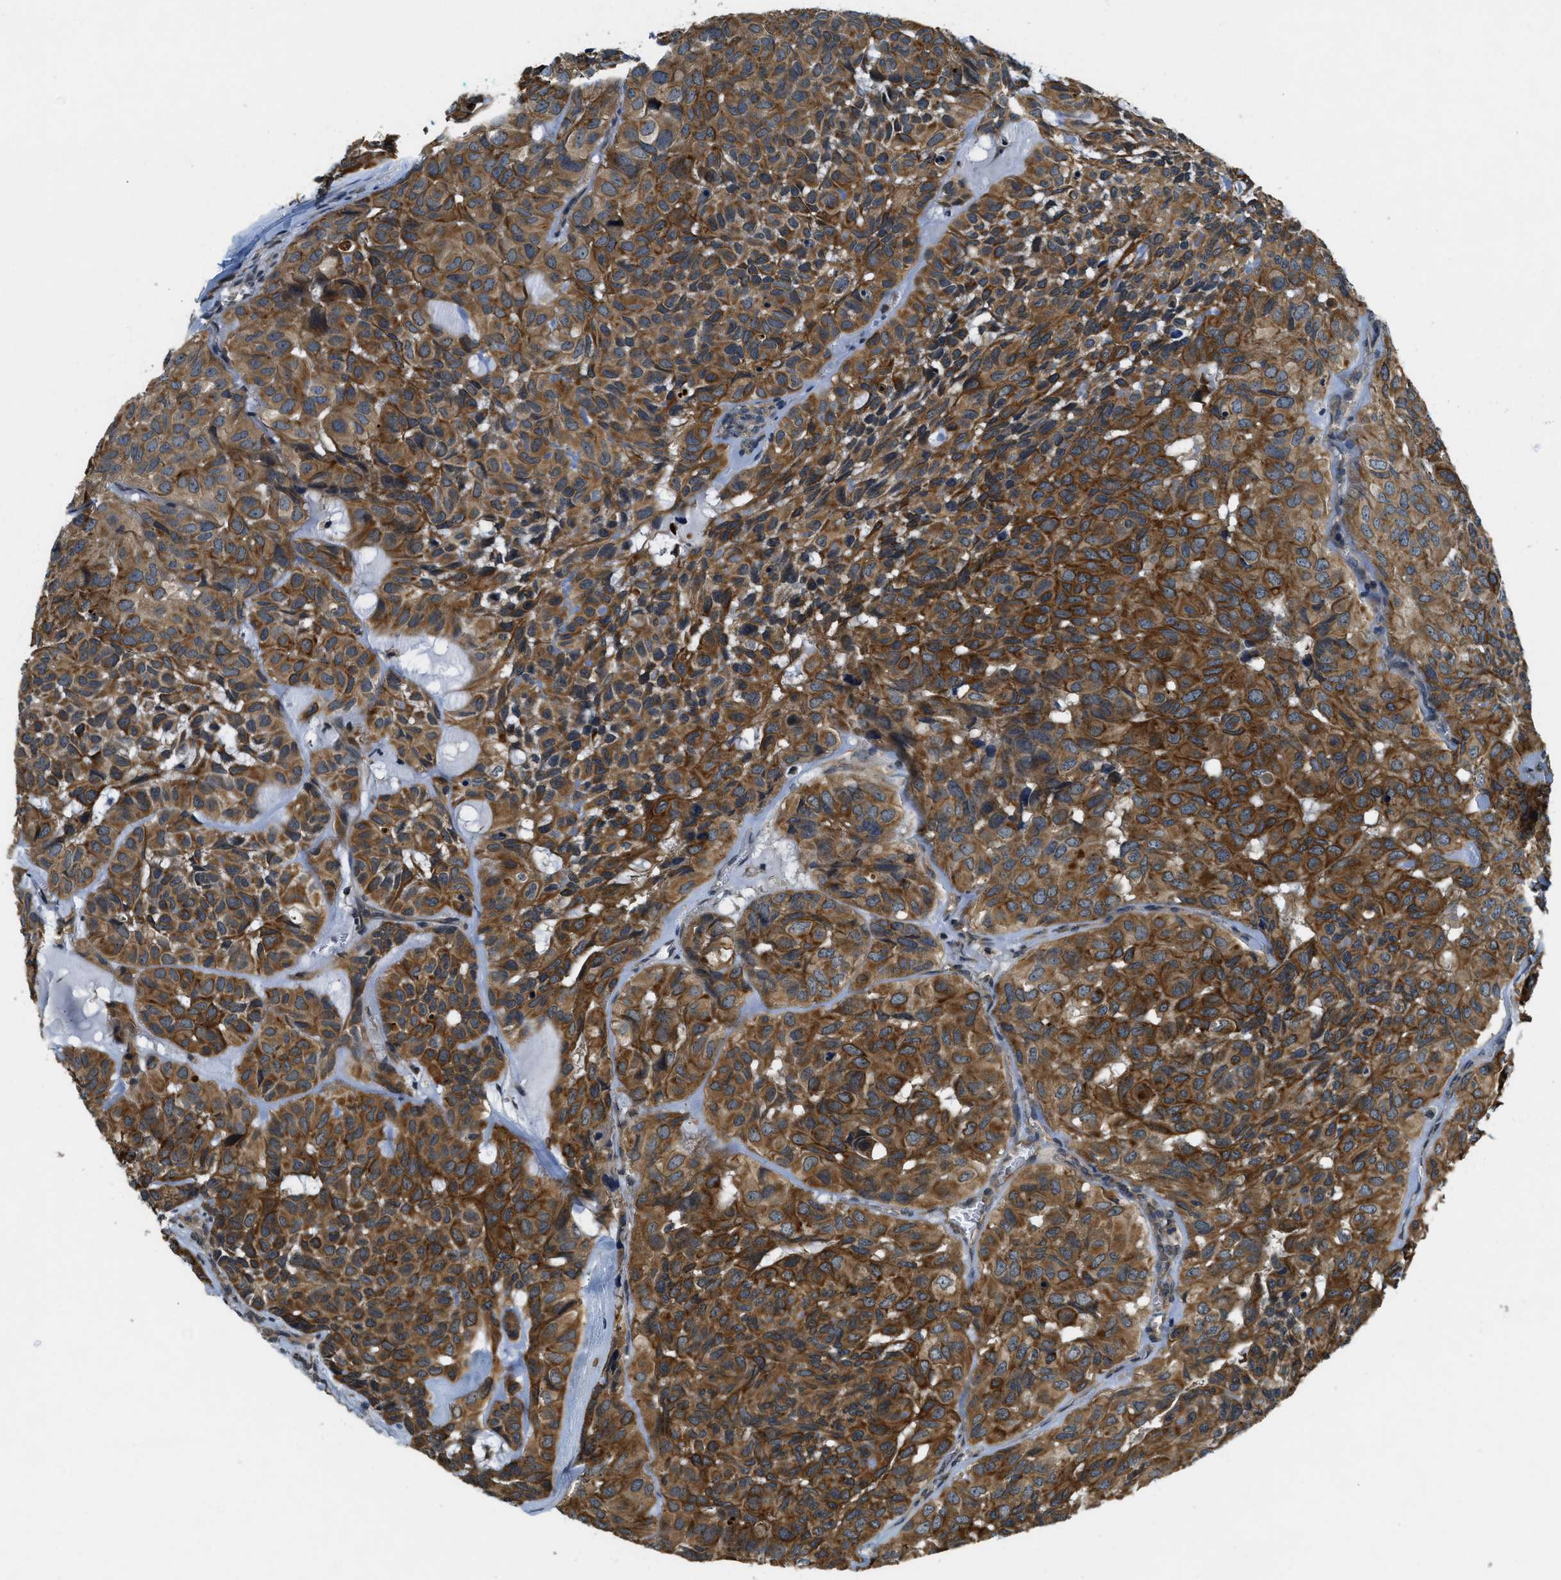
{"staining": {"intensity": "strong", "quantity": ">75%", "location": "cytoplasmic/membranous"}, "tissue": "head and neck cancer", "cell_type": "Tumor cells", "image_type": "cancer", "snomed": [{"axis": "morphology", "description": "Adenocarcinoma, NOS"}, {"axis": "topography", "description": "Salivary gland, NOS"}, {"axis": "topography", "description": "Head-Neck"}], "caption": "Human head and neck adenocarcinoma stained with a brown dye reveals strong cytoplasmic/membranous positive expression in approximately >75% of tumor cells.", "gene": "CDKN2C", "patient": {"sex": "female", "age": 76}}